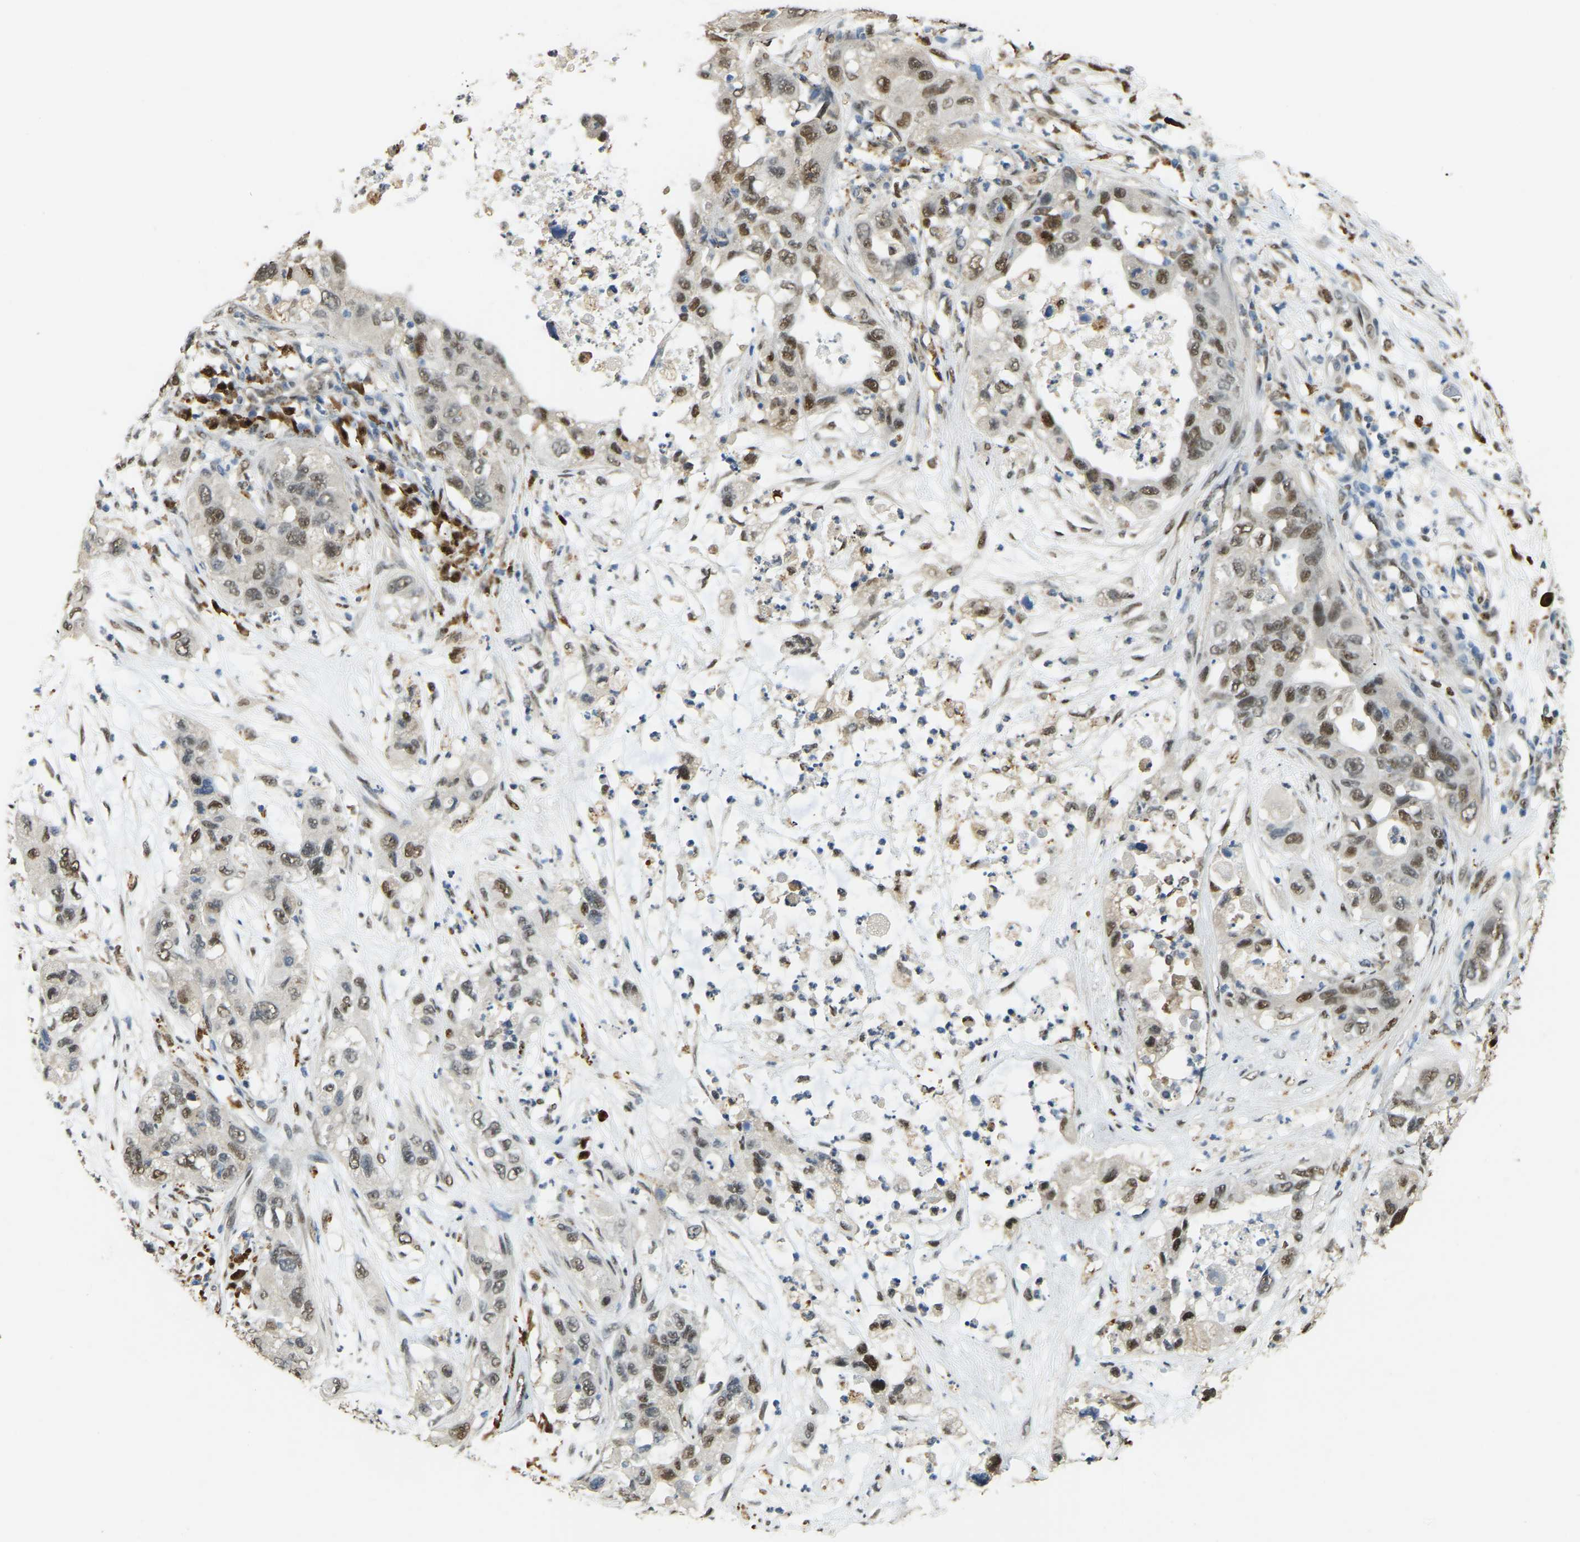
{"staining": {"intensity": "moderate", "quantity": ">75%", "location": "nuclear"}, "tissue": "pancreatic cancer", "cell_type": "Tumor cells", "image_type": "cancer", "snomed": [{"axis": "morphology", "description": "Adenocarcinoma, NOS"}, {"axis": "topography", "description": "Pancreas"}], "caption": "Protein staining reveals moderate nuclear positivity in approximately >75% of tumor cells in adenocarcinoma (pancreatic). (Brightfield microscopy of DAB IHC at high magnification).", "gene": "NANS", "patient": {"sex": "female", "age": 78}}